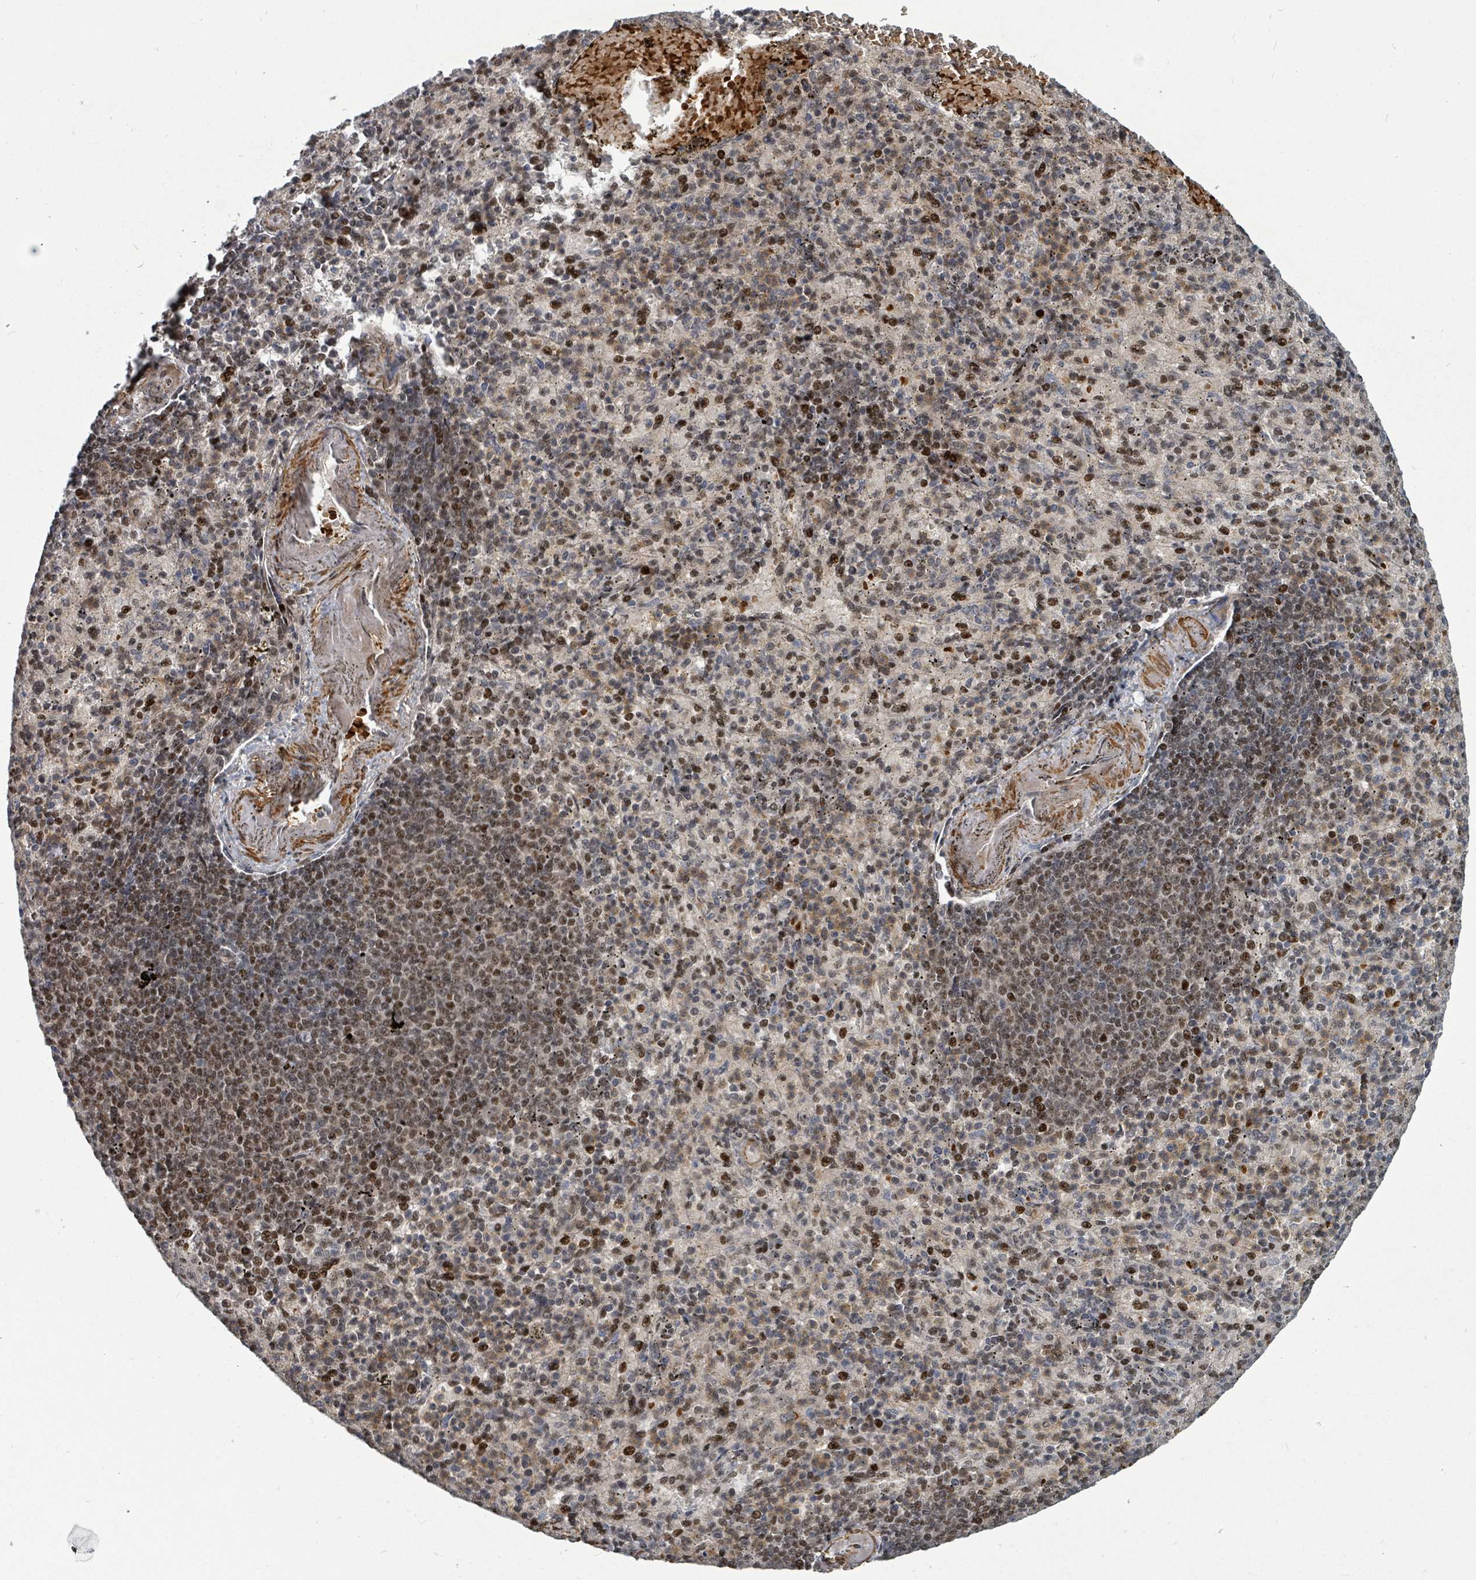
{"staining": {"intensity": "moderate", "quantity": "25%-75%", "location": "nuclear"}, "tissue": "spleen", "cell_type": "Cells in red pulp", "image_type": "normal", "snomed": [{"axis": "morphology", "description": "Normal tissue, NOS"}, {"axis": "topography", "description": "Spleen"}], "caption": "Immunohistochemistry staining of benign spleen, which displays medium levels of moderate nuclear positivity in about 25%-75% of cells in red pulp indicating moderate nuclear protein expression. The staining was performed using DAB (3,3'-diaminobenzidine) (brown) for protein detection and nuclei were counterstained in hematoxylin (blue).", "gene": "TRDMT1", "patient": {"sex": "female", "age": 74}}